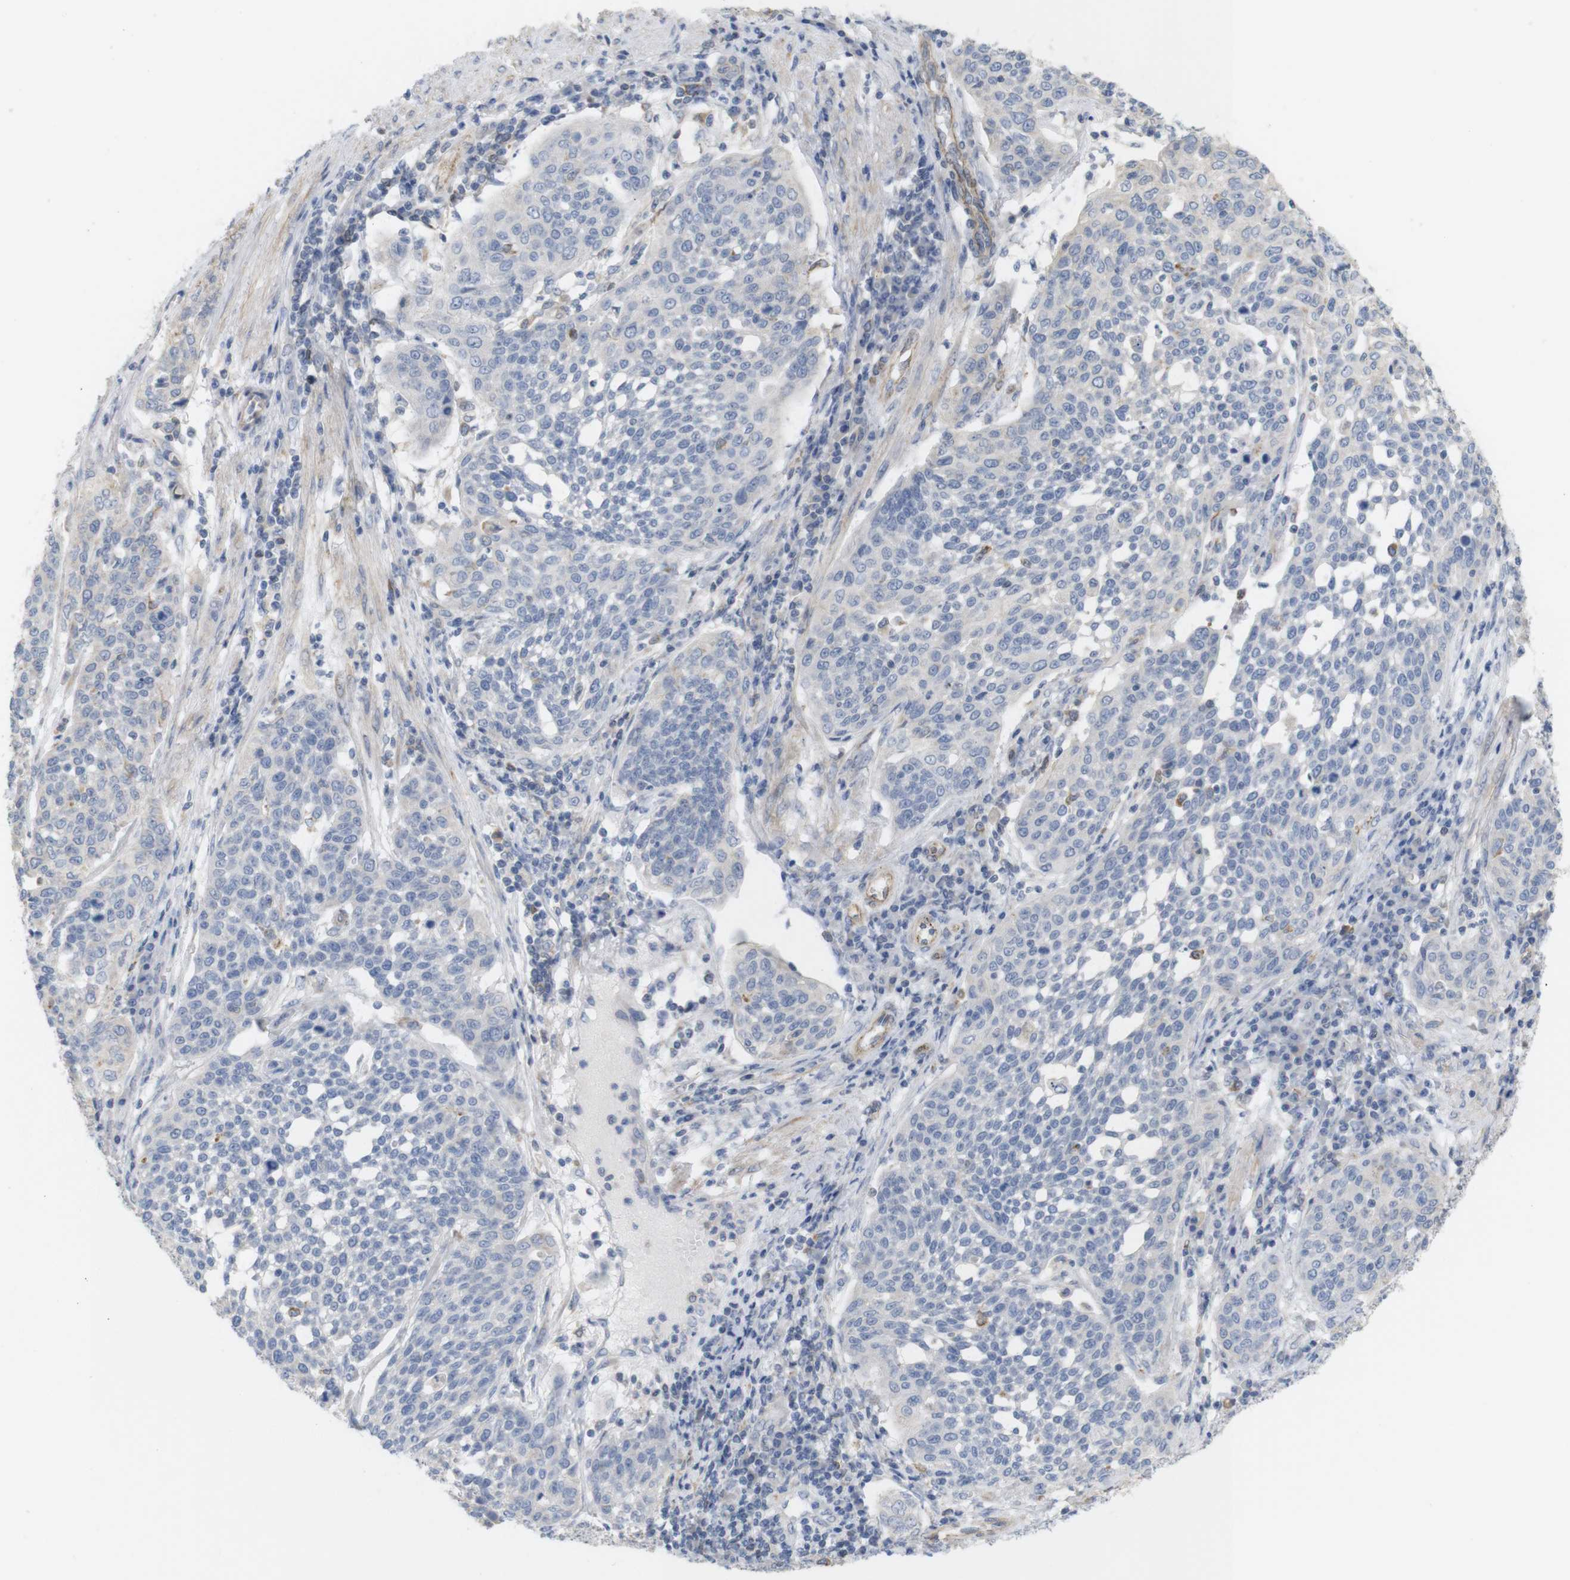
{"staining": {"intensity": "negative", "quantity": "none", "location": "none"}, "tissue": "cervical cancer", "cell_type": "Tumor cells", "image_type": "cancer", "snomed": [{"axis": "morphology", "description": "Squamous cell carcinoma, NOS"}, {"axis": "topography", "description": "Cervix"}], "caption": "Immunohistochemical staining of cervical cancer (squamous cell carcinoma) shows no significant positivity in tumor cells. (Brightfield microscopy of DAB (3,3'-diaminobenzidine) immunohistochemistry (IHC) at high magnification).", "gene": "ITPR1", "patient": {"sex": "female", "age": 34}}